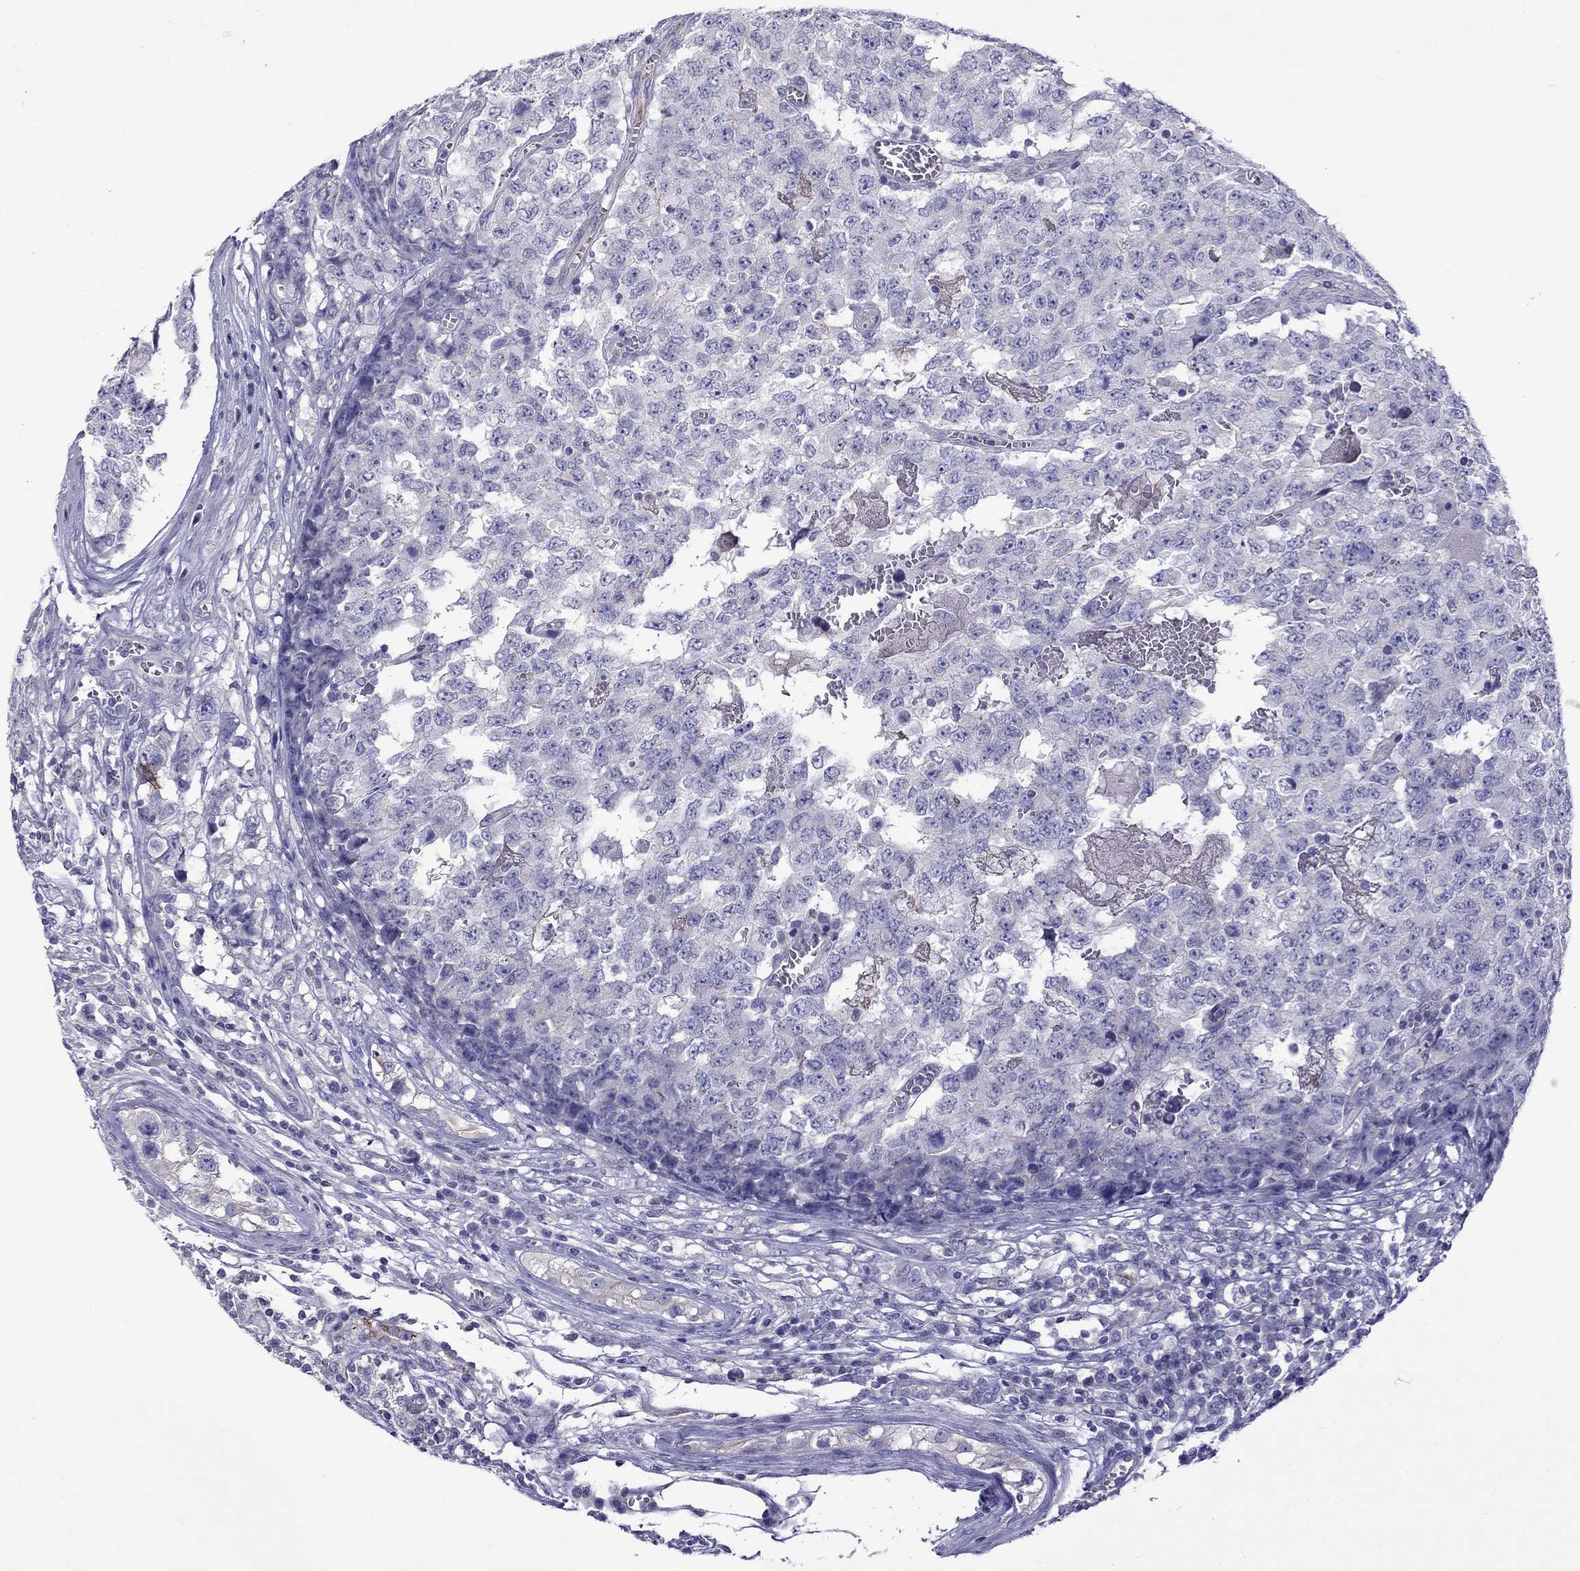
{"staining": {"intensity": "negative", "quantity": "none", "location": "none"}, "tissue": "testis cancer", "cell_type": "Tumor cells", "image_type": "cancer", "snomed": [{"axis": "morphology", "description": "Carcinoma, Embryonal, NOS"}, {"axis": "topography", "description": "Testis"}], "caption": "Tumor cells show no significant staining in embryonal carcinoma (testis). (DAB (3,3'-diaminobenzidine) immunohistochemistry with hematoxylin counter stain).", "gene": "STAR", "patient": {"sex": "male", "age": 23}}